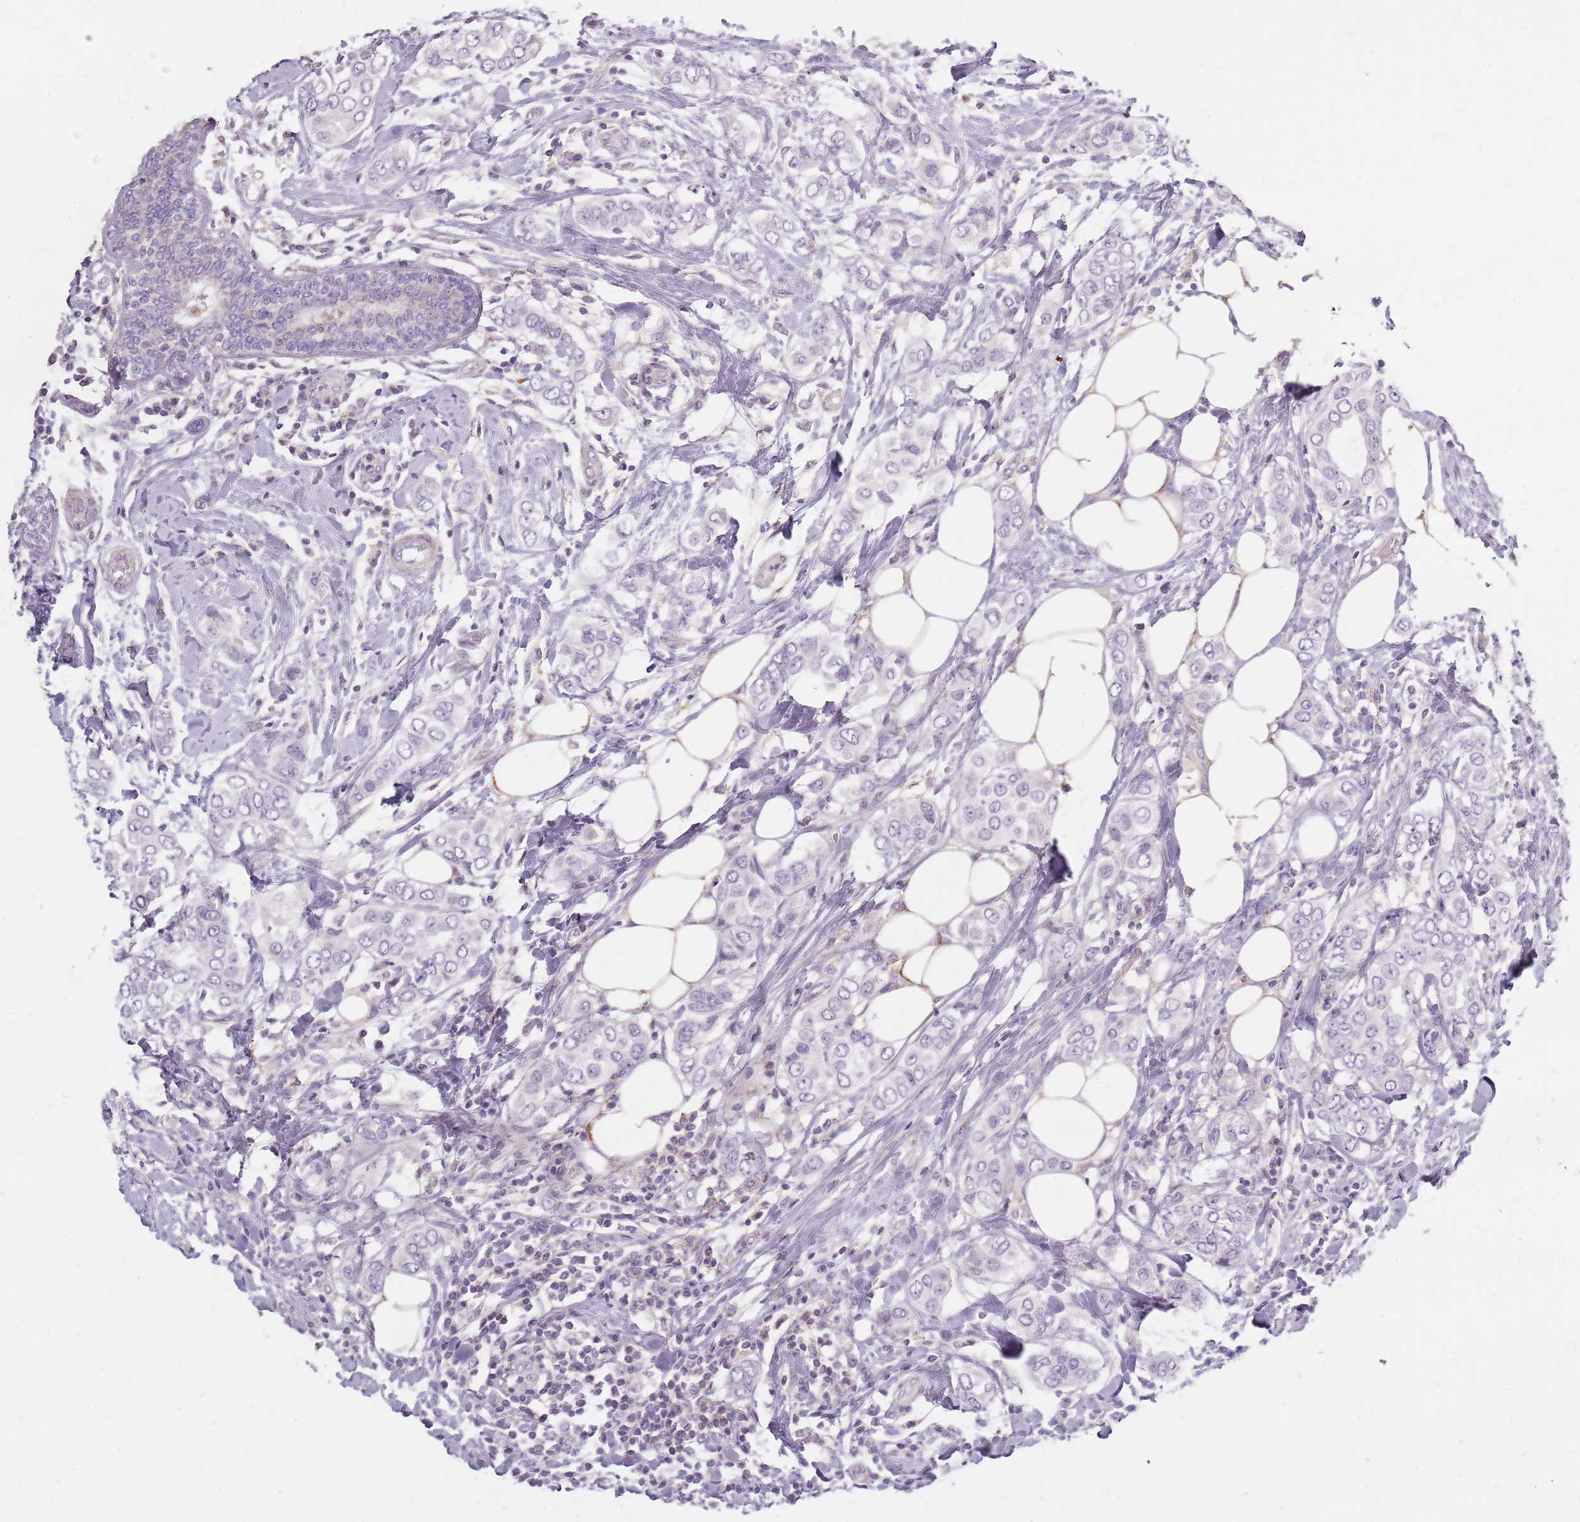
{"staining": {"intensity": "negative", "quantity": "none", "location": "none"}, "tissue": "breast cancer", "cell_type": "Tumor cells", "image_type": "cancer", "snomed": [{"axis": "morphology", "description": "Lobular carcinoma"}, {"axis": "topography", "description": "Breast"}], "caption": "Micrograph shows no protein expression in tumor cells of breast cancer (lobular carcinoma) tissue.", "gene": "SYNGR3", "patient": {"sex": "female", "age": 51}}